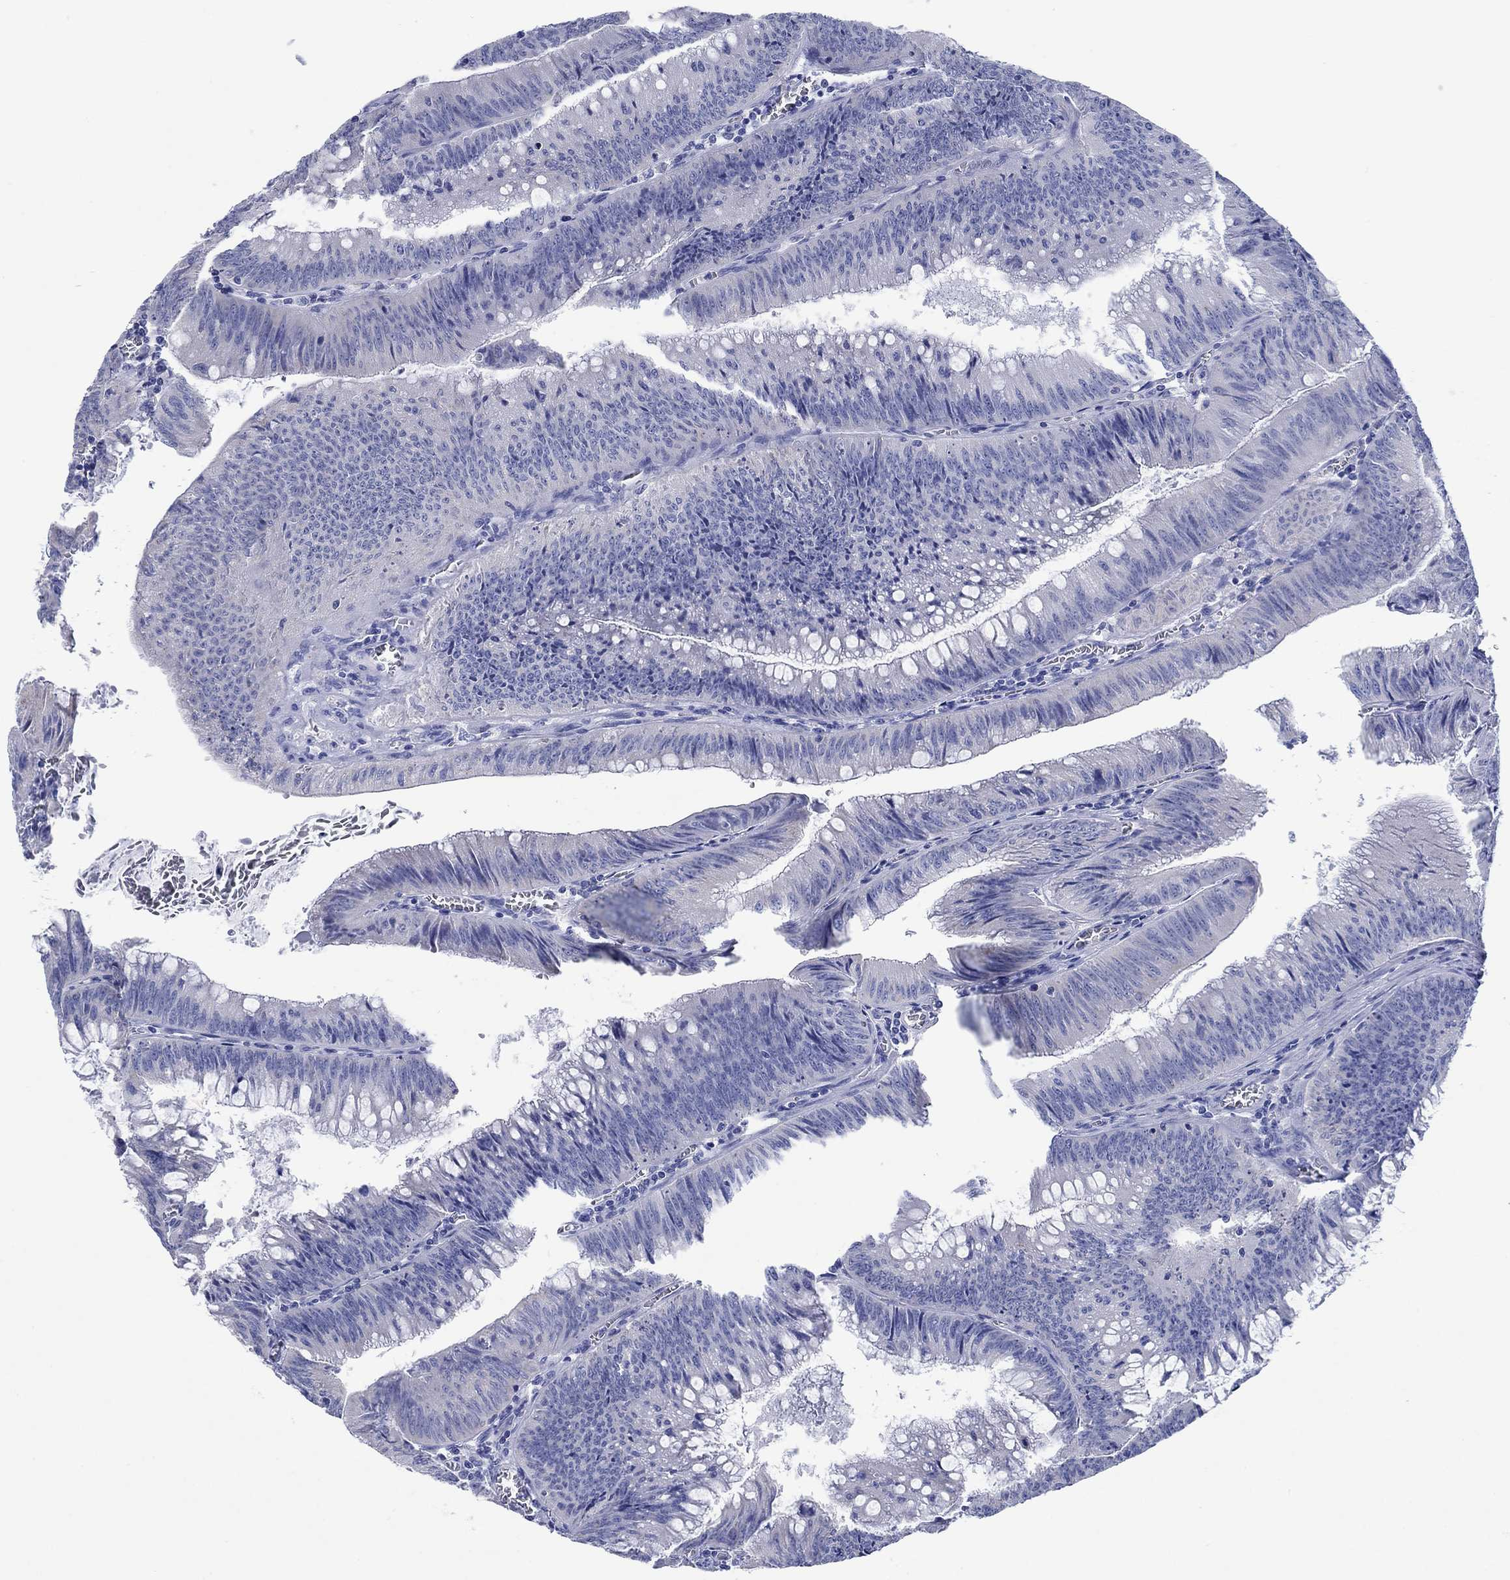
{"staining": {"intensity": "negative", "quantity": "none", "location": "none"}, "tissue": "colorectal cancer", "cell_type": "Tumor cells", "image_type": "cancer", "snomed": [{"axis": "morphology", "description": "Adenocarcinoma, NOS"}, {"axis": "topography", "description": "Rectum"}], "caption": "DAB immunohistochemical staining of human colorectal cancer (adenocarcinoma) shows no significant staining in tumor cells.", "gene": "HCRT", "patient": {"sex": "female", "age": 72}}